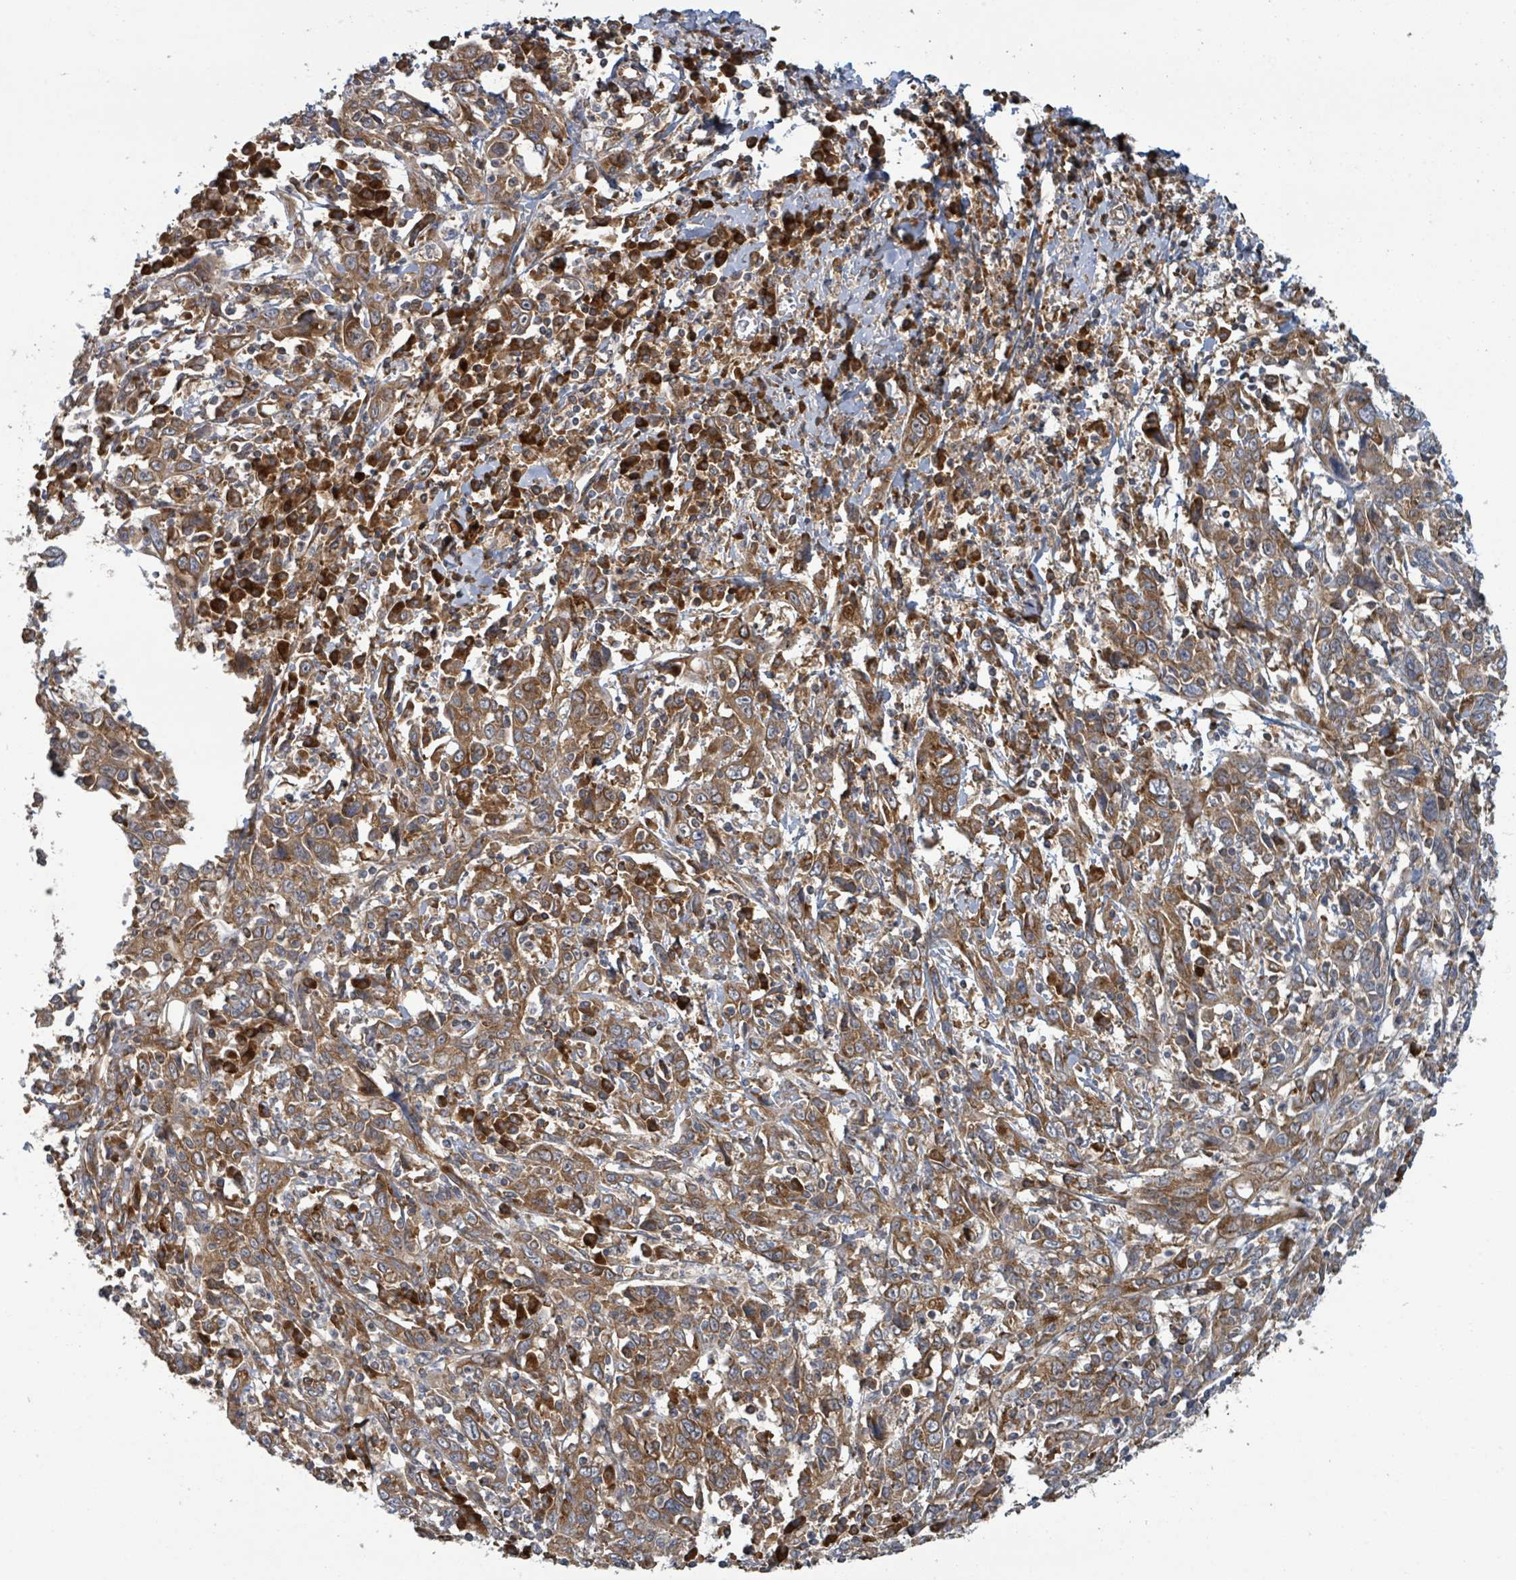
{"staining": {"intensity": "moderate", "quantity": ">75%", "location": "cytoplasmic/membranous"}, "tissue": "cervical cancer", "cell_type": "Tumor cells", "image_type": "cancer", "snomed": [{"axis": "morphology", "description": "Squamous cell carcinoma, NOS"}, {"axis": "topography", "description": "Cervix"}], "caption": "IHC of human cervical squamous cell carcinoma reveals medium levels of moderate cytoplasmic/membranous expression in about >75% of tumor cells.", "gene": "OR51E1", "patient": {"sex": "female", "age": 46}}